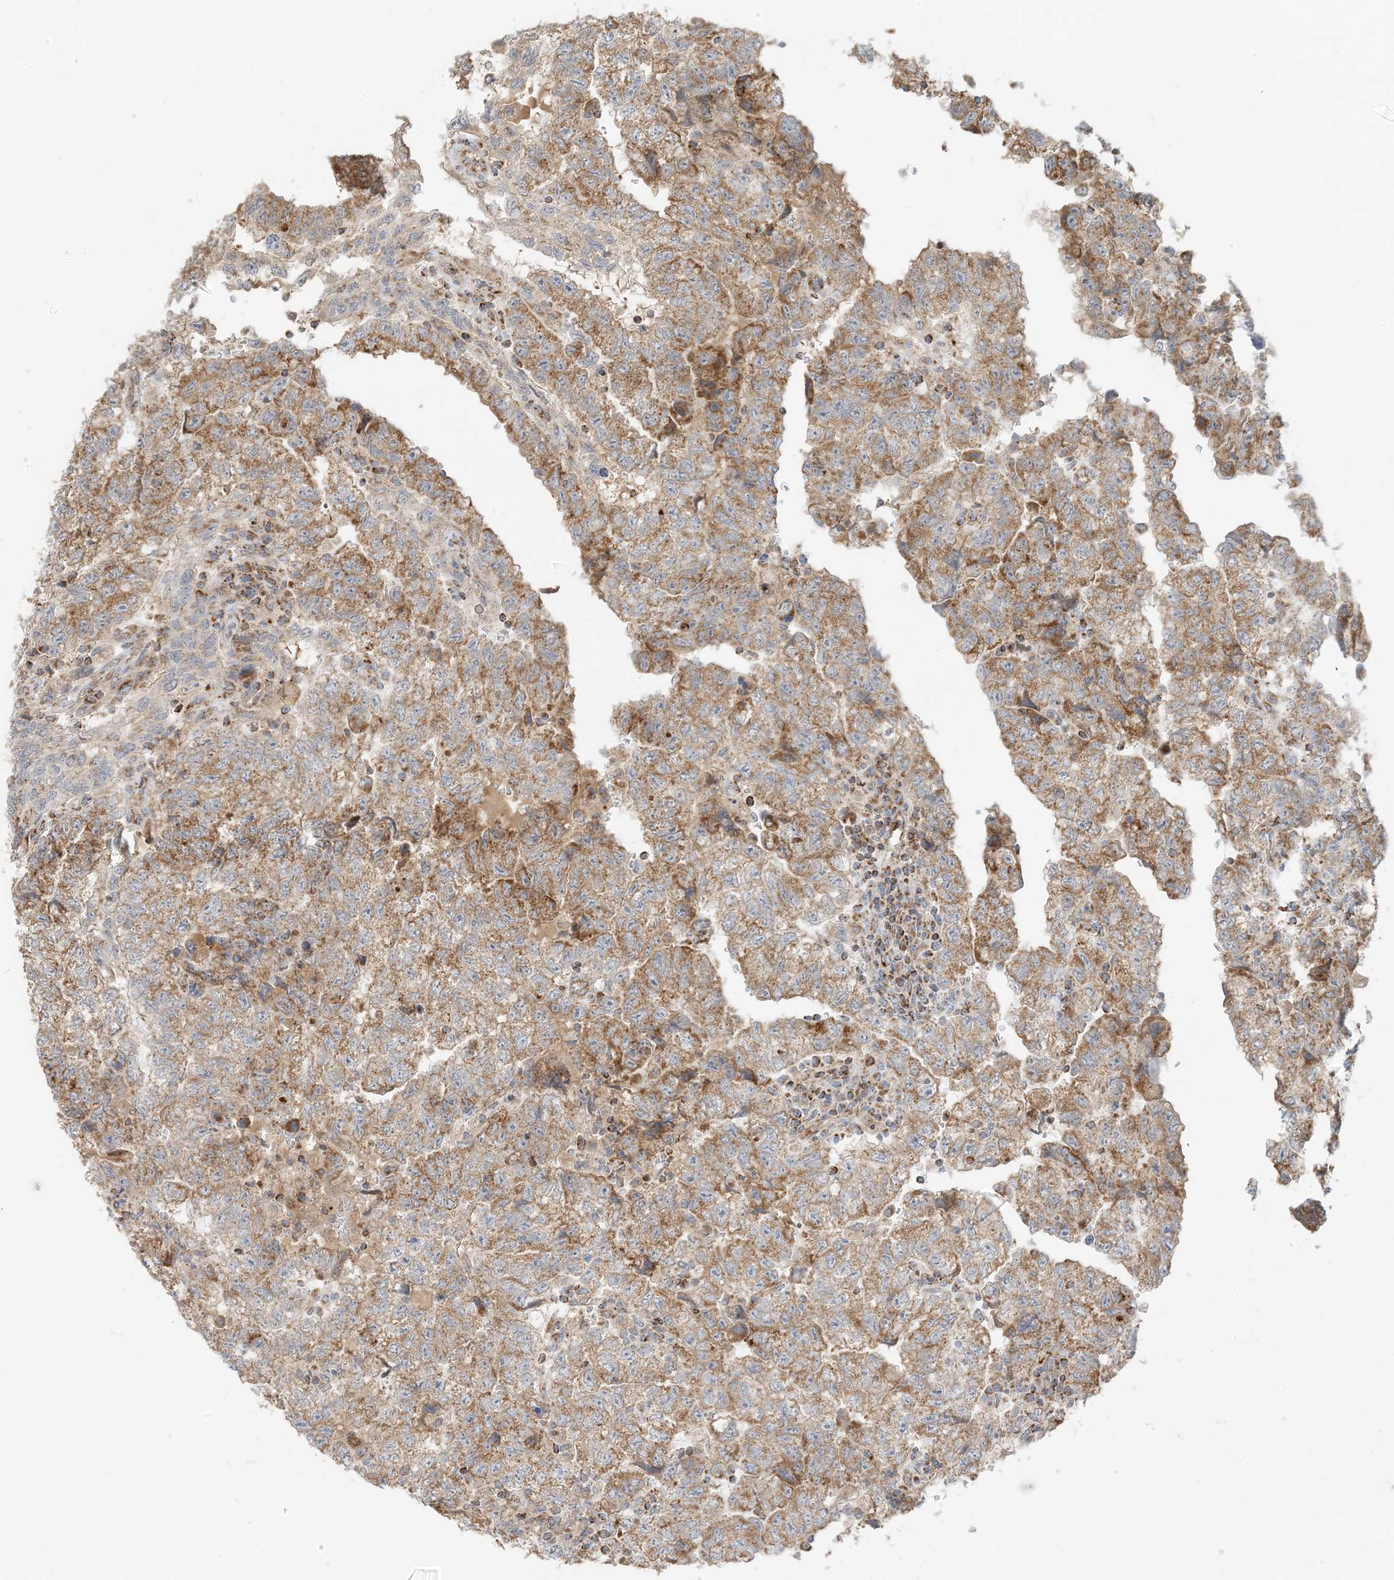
{"staining": {"intensity": "moderate", "quantity": ">75%", "location": "cytoplasmic/membranous"}, "tissue": "testis cancer", "cell_type": "Tumor cells", "image_type": "cancer", "snomed": [{"axis": "morphology", "description": "Carcinoma, Embryonal, NOS"}, {"axis": "topography", "description": "Testis"}], "caption": "Testis cancer (embryonal carcinoma) tissue shows moderate cytoplasmic/membranous staining in approximately >75% of tumor cells, visualized by immunohistochemistry.", "gene": "SLC25A12", "patient": {"sex": "male", "age": 36}}